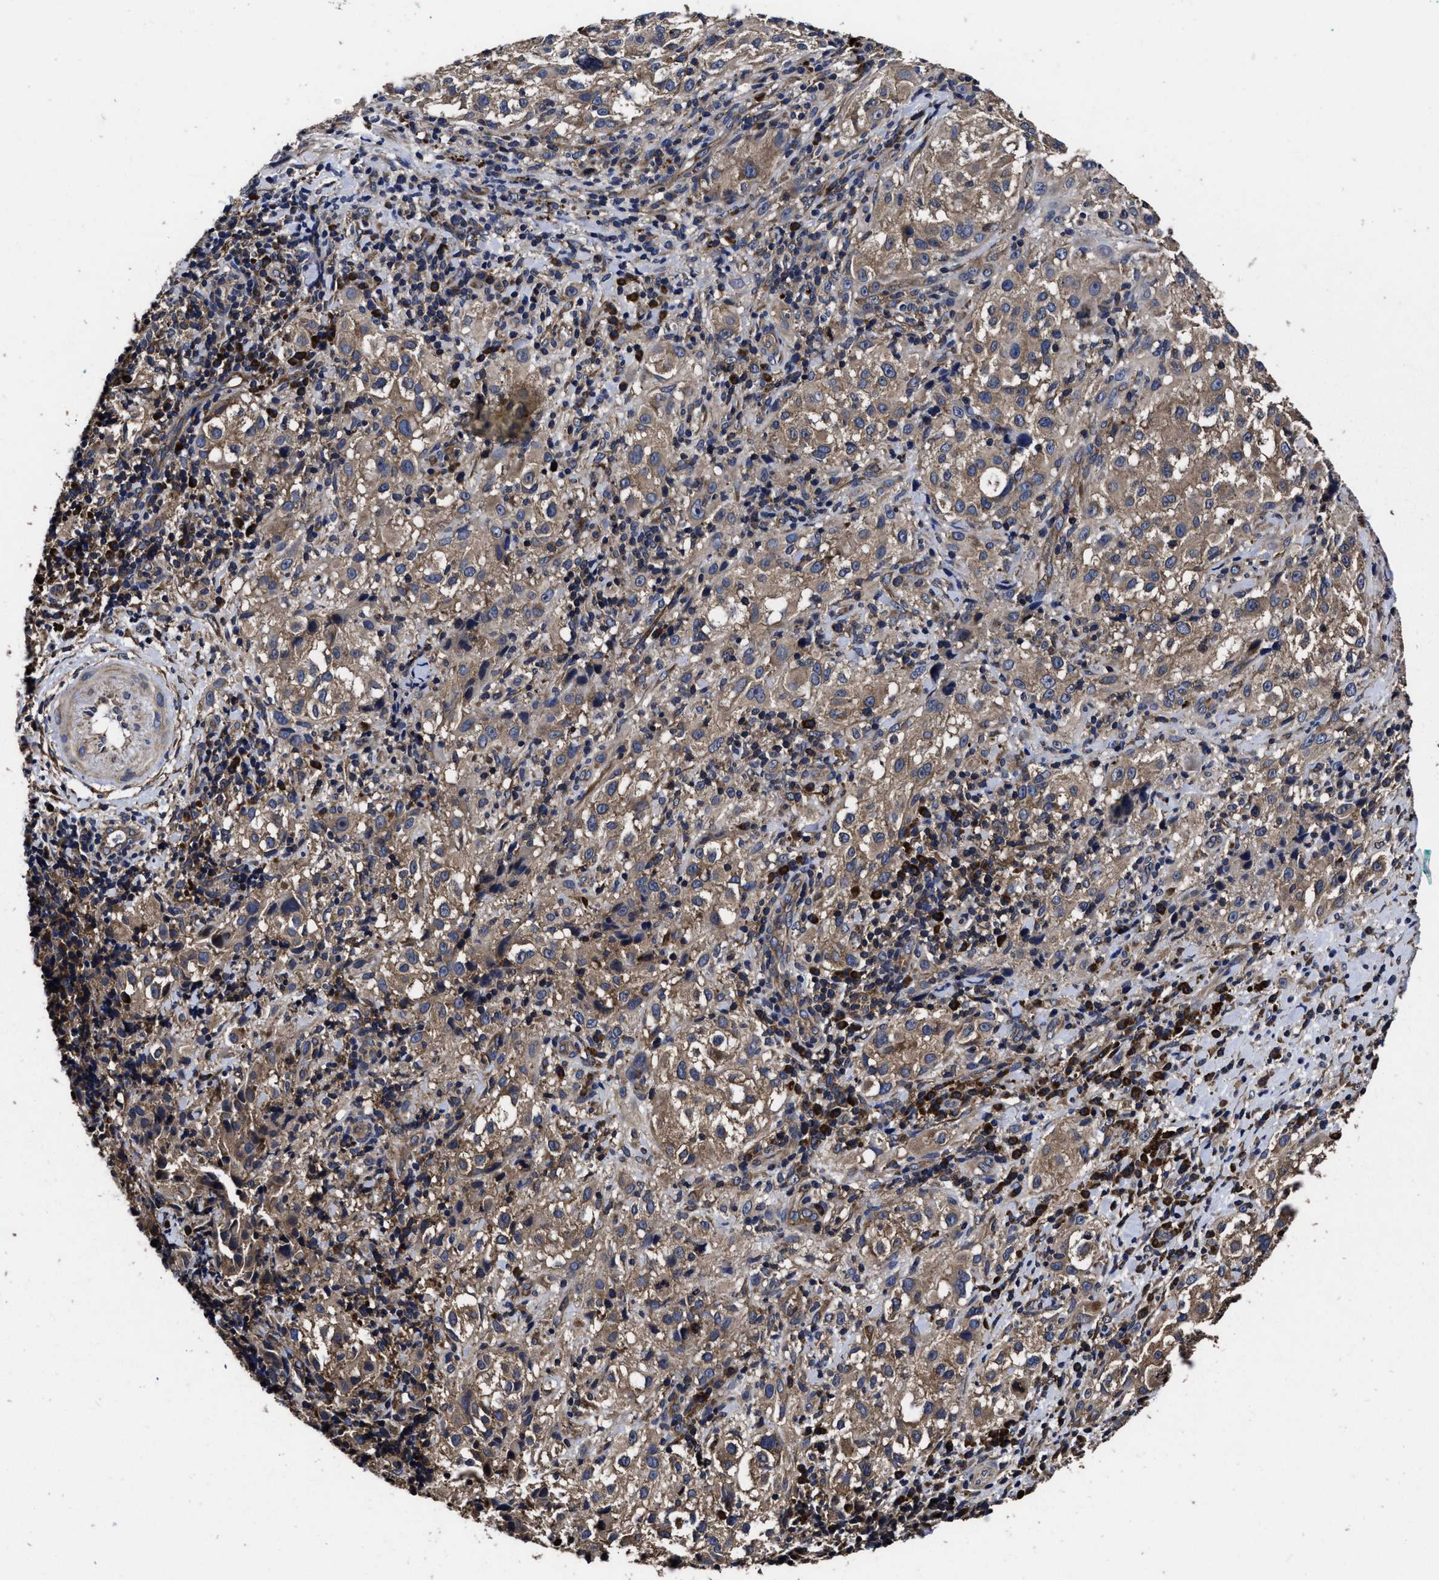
{"staining": {"intensity": "moderate", "quantity": ">75%", "location": "cytoplasmic/membranous"}, "tissue": "melanoma", "cell_type": "Tumor cells", "image_type": "cancer", "snomed": [{"axis": "morphology", "description": "Necrosis, NOS"}, {"axis": "morphology", "description": "Malignant melanoma, NOS"}, {"axis": "topography", "description": "Skin"}], "caption": "Protein expression by immunohistochemistry (IHC) reveals moderate cytoplasmic/membranous positivity in approximately >75% of tumor cells in melanoma.", "gene": "AVEN", "patient": {"sex": "female", "age": 87}}